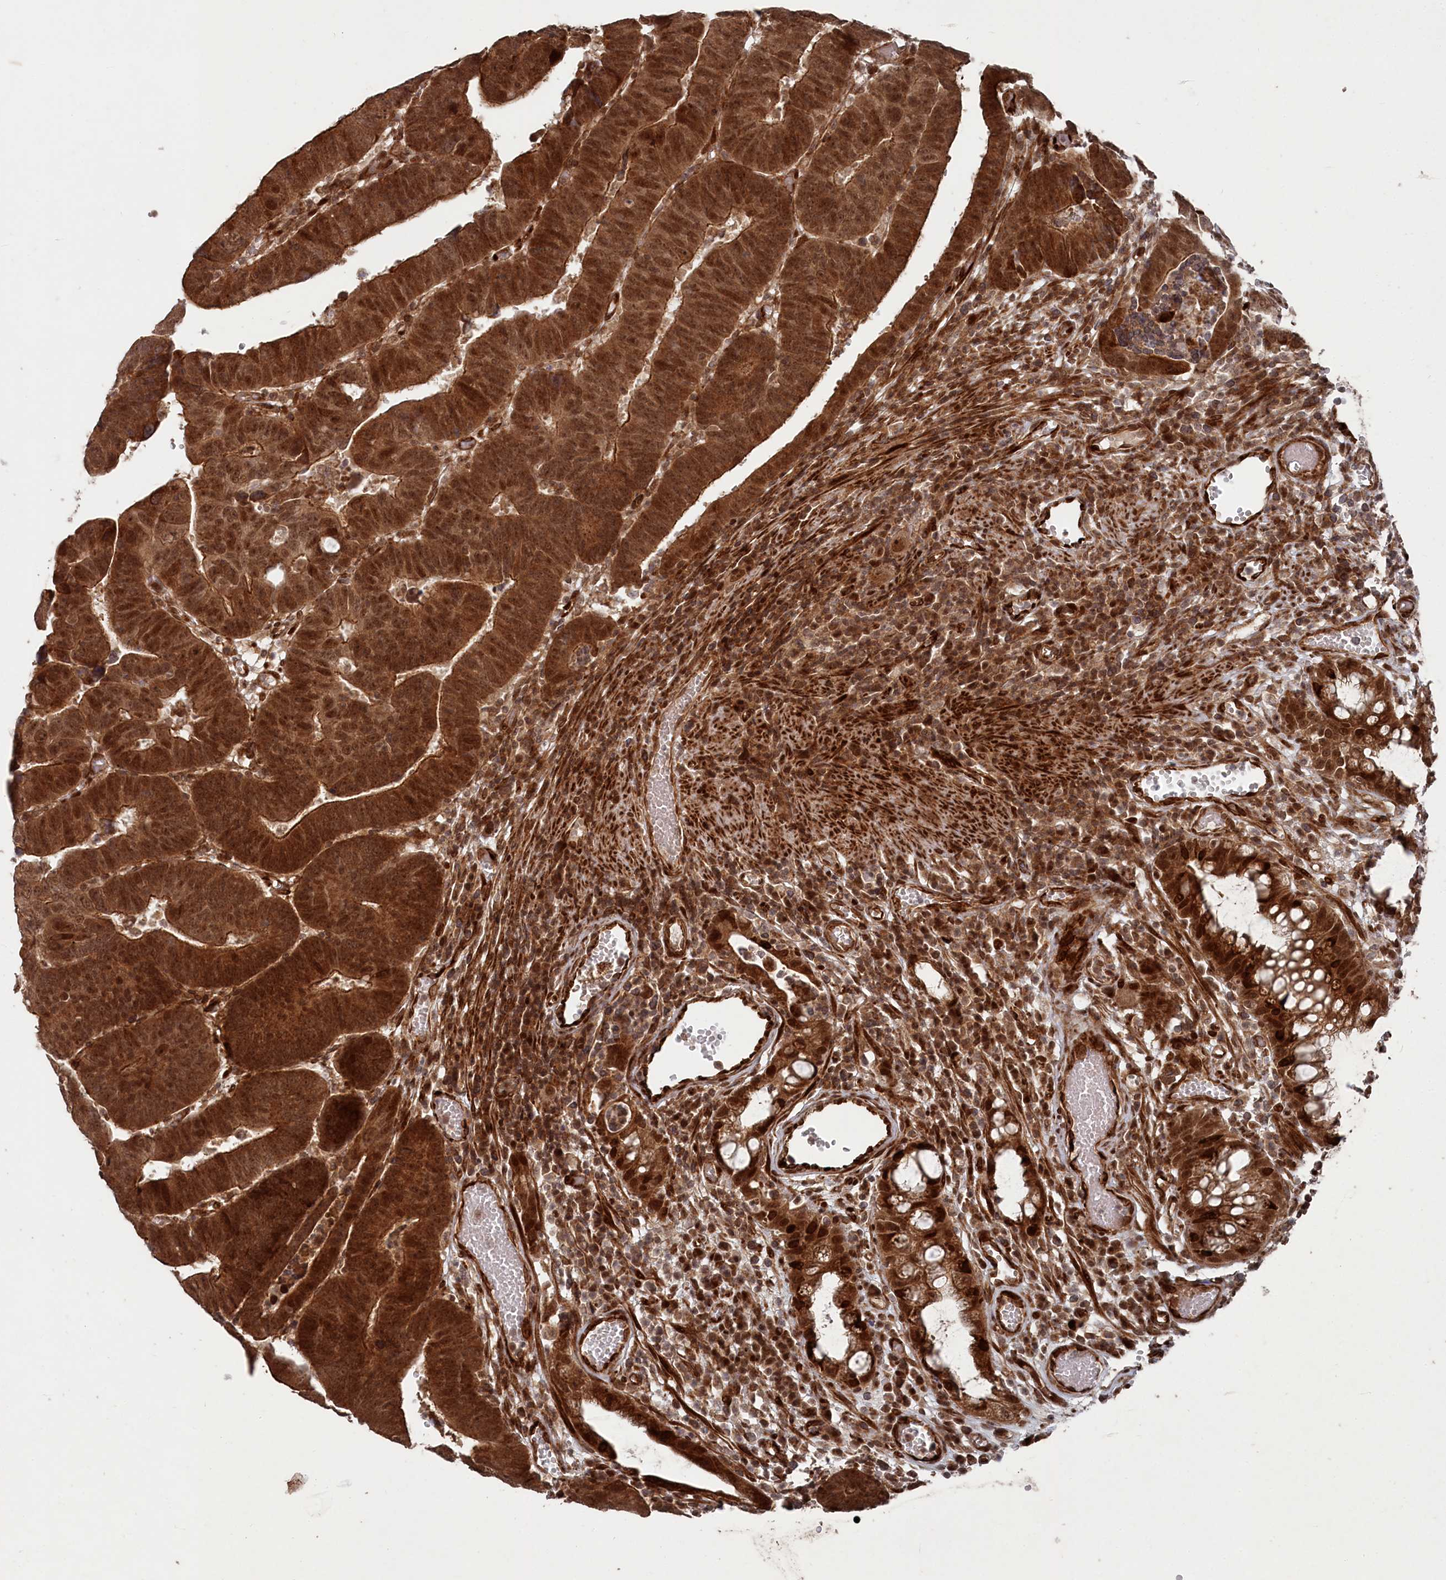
{"staining": {"intensity": "strong", "quantity": ">75%", "location": "cytoplasmic/membranous,nuclear"}, "tissue": "colorectal cancer", "cell_type": "Tumor cells", "image_type": "cancer", "snomed": [{"axis": "morphology", "description": "Adenocarcinoma, NOS"}, {"axis": "topography", "description": "Rectum"}], "caption": "Immunohistochemistry image of neoplastic tissue: human colorectal cancer stained using IHC exhibits high levels of strong protein expression localized specifically in the cytoplasmic/membranous and nuclear of tumor cells, appearing as a cytoplasmic/membranous and nuclear brown color.", "gene": "POLR3A", "patient": {"sex": "female", "age": 65}}